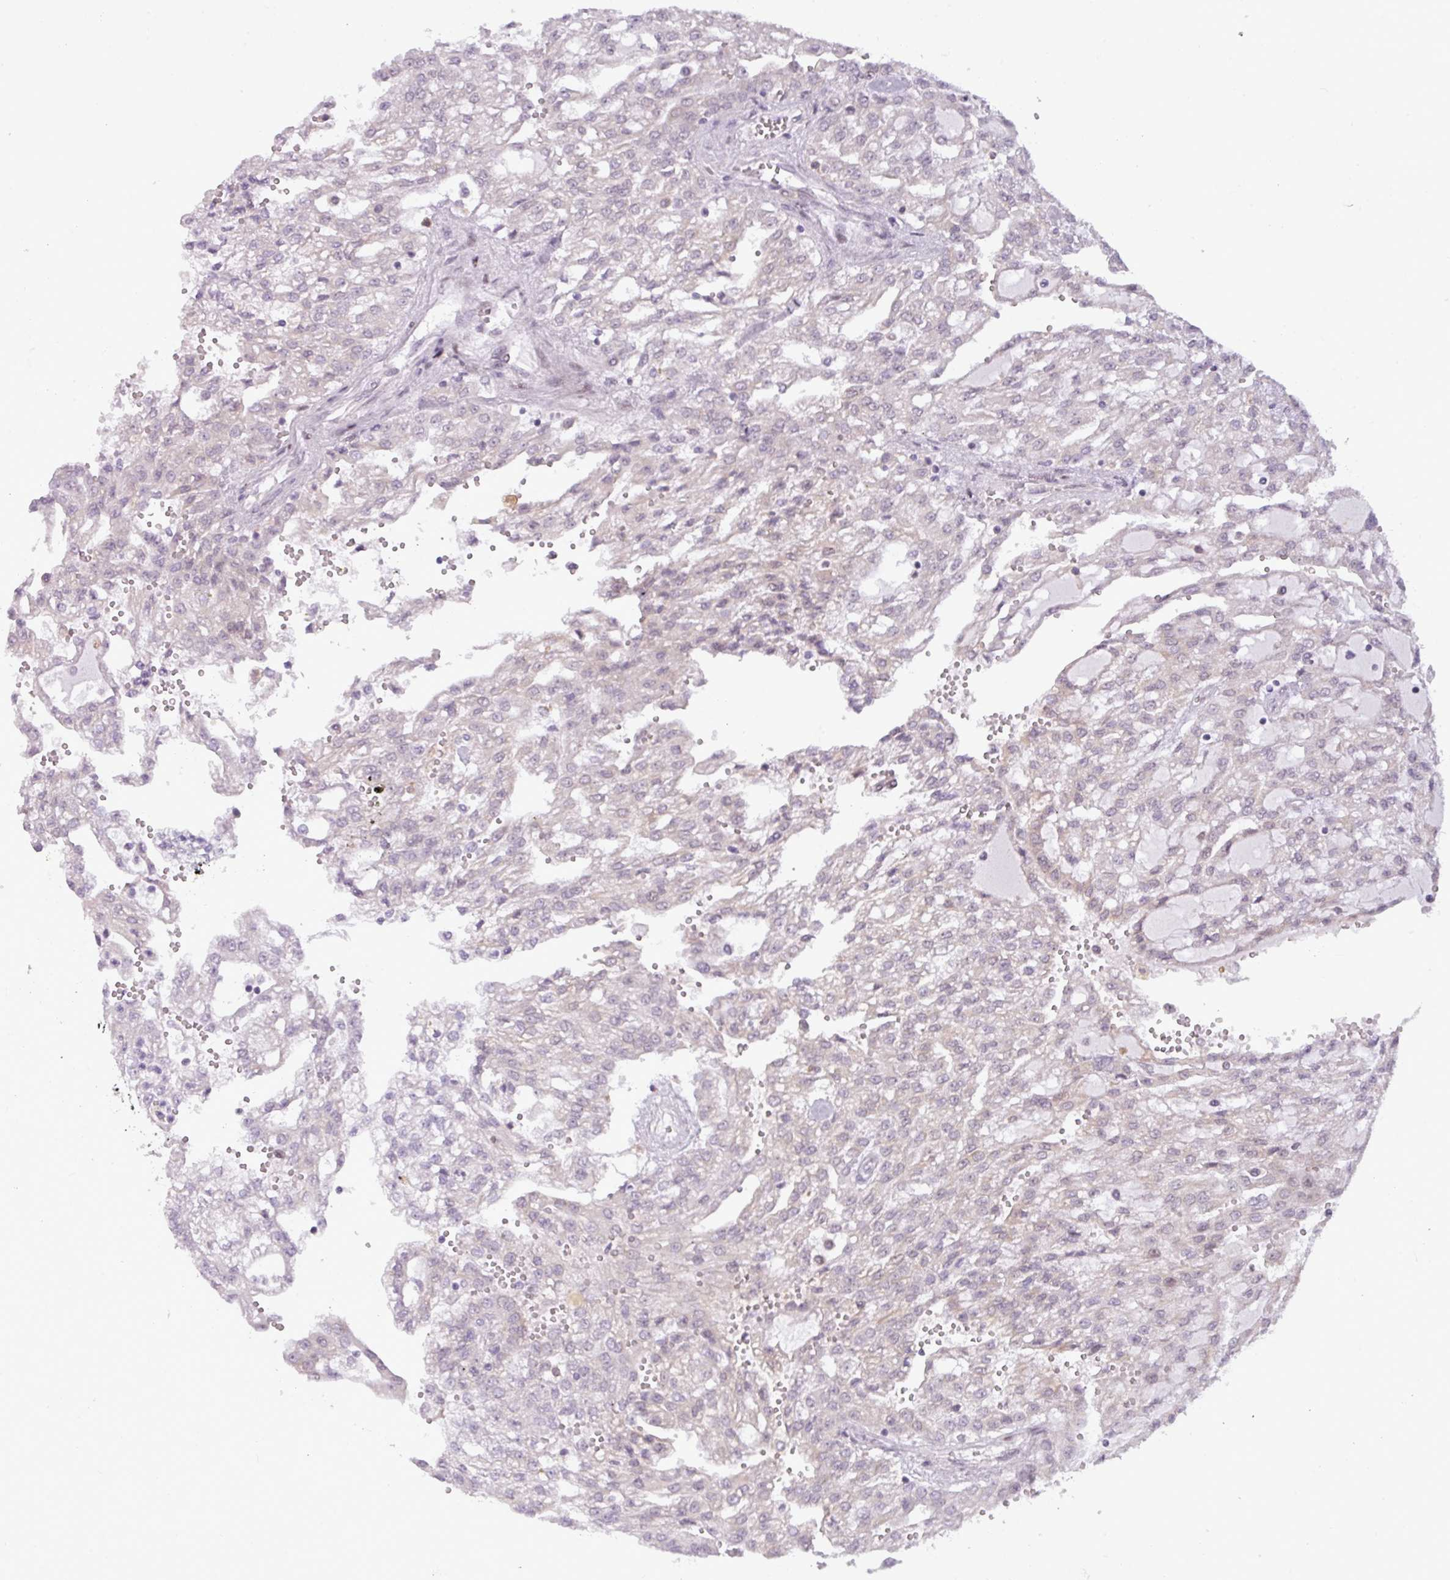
{"staining": {"intensity": "negative", "quantity": "none", "location": "none"}, "tissue": "renal cancer", "cell_type": "Tumor cells", "image_type": "cancer", "snomed": [{"axis": "morphology", "description": "Adenocarcinoma, NOS"}, {"axis": "topography", "description": "Kidney"}], "caption": "An IHC histopathology image of renal adenocarcinoma is shown. There is no staining in tumor cells of renal adenocarcinoma.", "gene": "SLC66A2", "patient": {"sex": "male", "age": 63}}